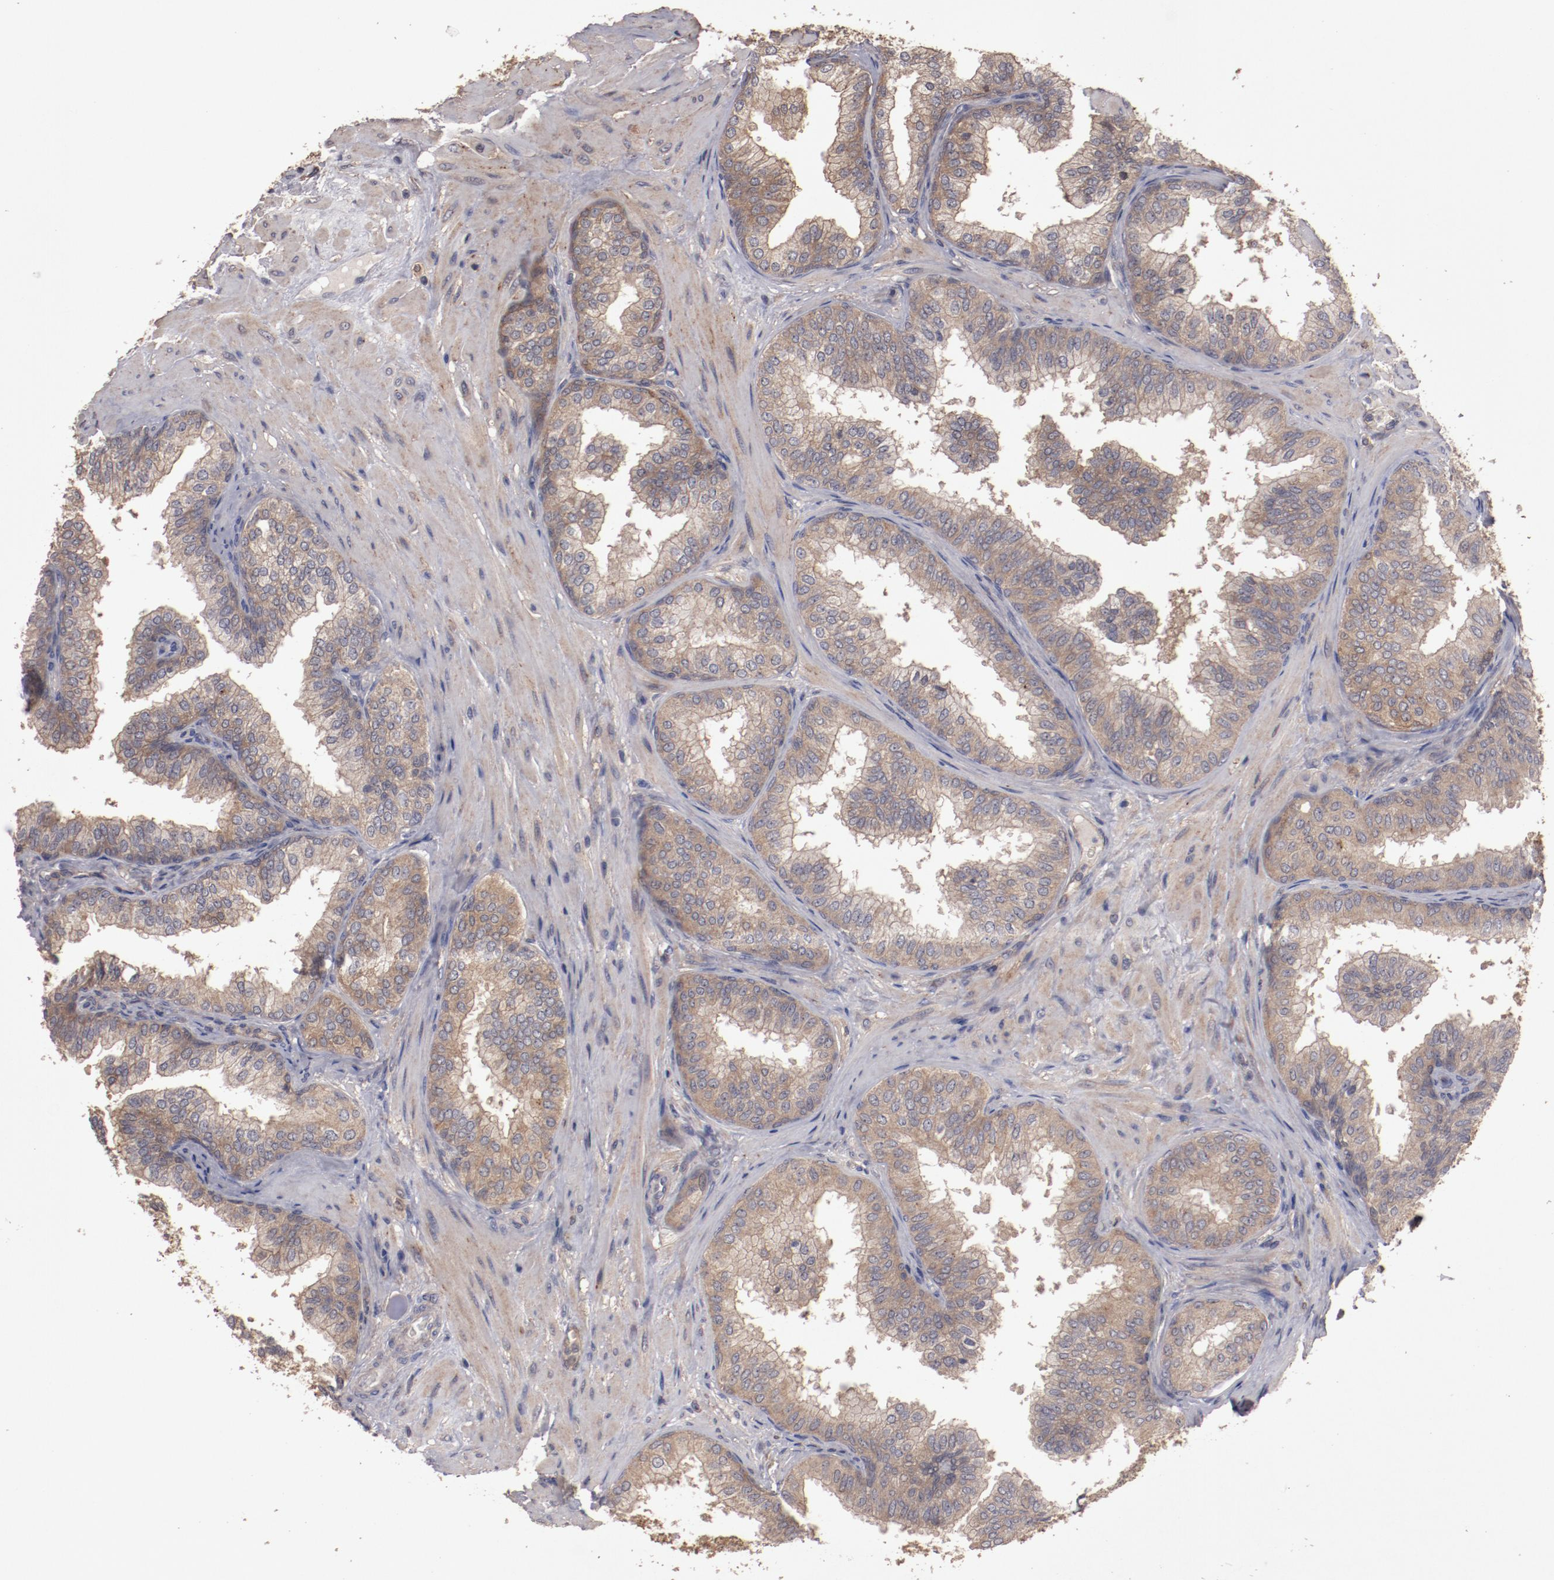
{"staining": {"intensity": "moderate", "quantity": ">75%", "location": "cytoplasmic/membranous"}, "tissue": "prostate", "cell_type": "Glandular cells", "image_type": "normal", "snomed": [{"axis": "morphology", "description": "Normal tissue, NOS"}, {"axis": "topography", "description": "Prostate"}], "caption": "Unremarkable prostate was stained to show a protein in brown. There is medium levels of moderate cytoplasmic/membranous expression in approximately >75% of glandular cells.", "gene": "LRRC75B", "patient": {"sex": "male", "age": 60}}